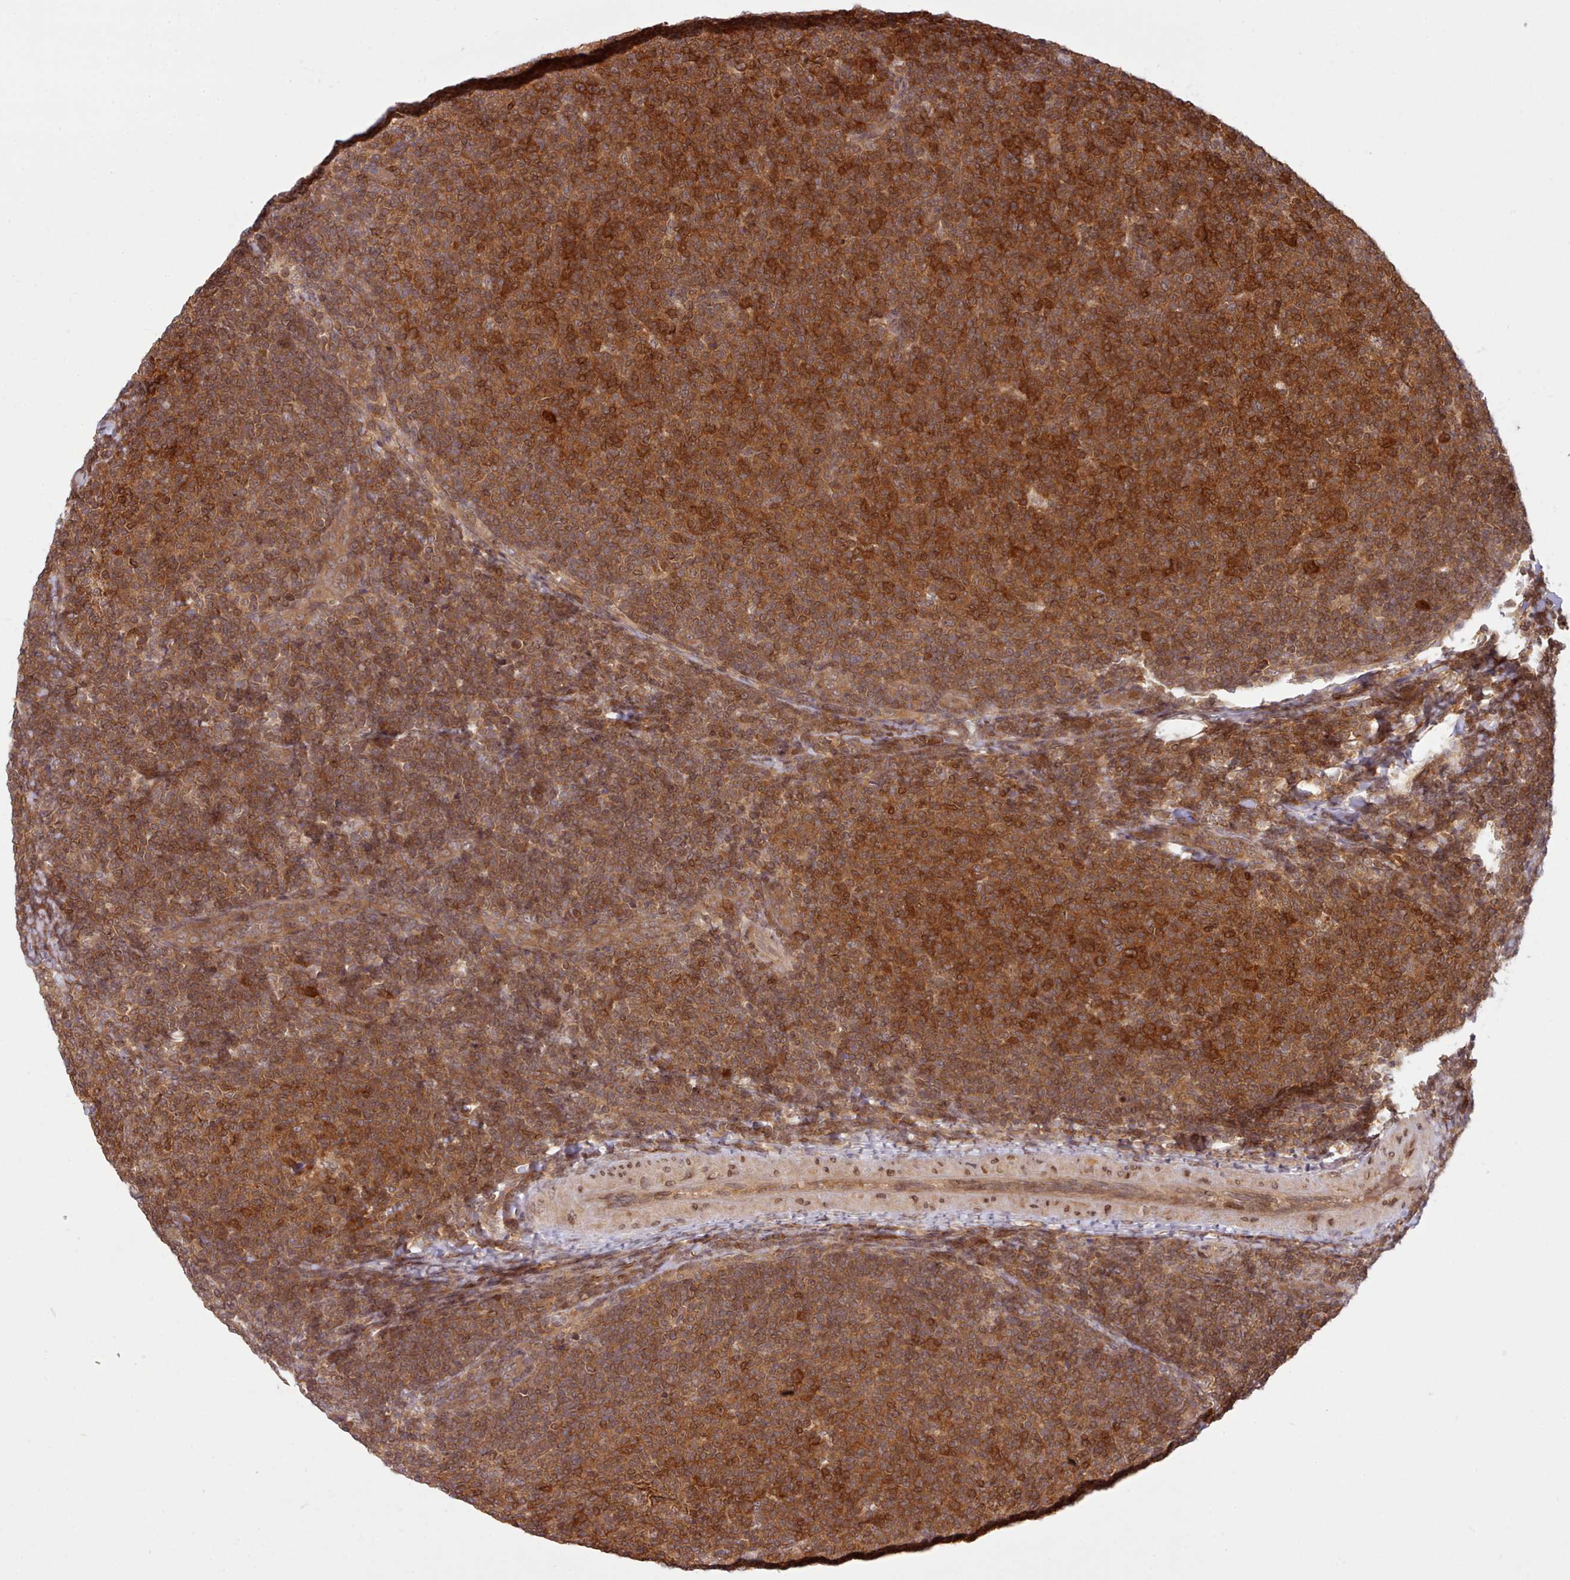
{"staining": {"intensity": "strong", "quantity": ">75%", "location": "cytoplasmic/membranous,nuclear"}, "tissue": "lymphoma", "cell_type": "Tumor cells", "image_type": "cancer", "snomed": [{"axis": "morphology", "description": "Malignant lymphoma, non-Hodgkin's type, Low grade"}, {"axis": "topography", "description": "Lymph node"}], "caption": "Immunohistochemistry (IHC) staining of malignant lymphoma, non-Hodgkin's type (low-grade), which exhibits high levels of strong cytoplasmic/membranous and nuclear expression in approximately >75% of tumor cells indicating strong cytoplasmic/membranous and nuclear protein staining. The staining was performed using DAB (brown) for protein detection and nuclei were counterstained in hematoxylin (blue).", "gene": "UBE2G1", "patient": {"sex": "male", "age": 66}}